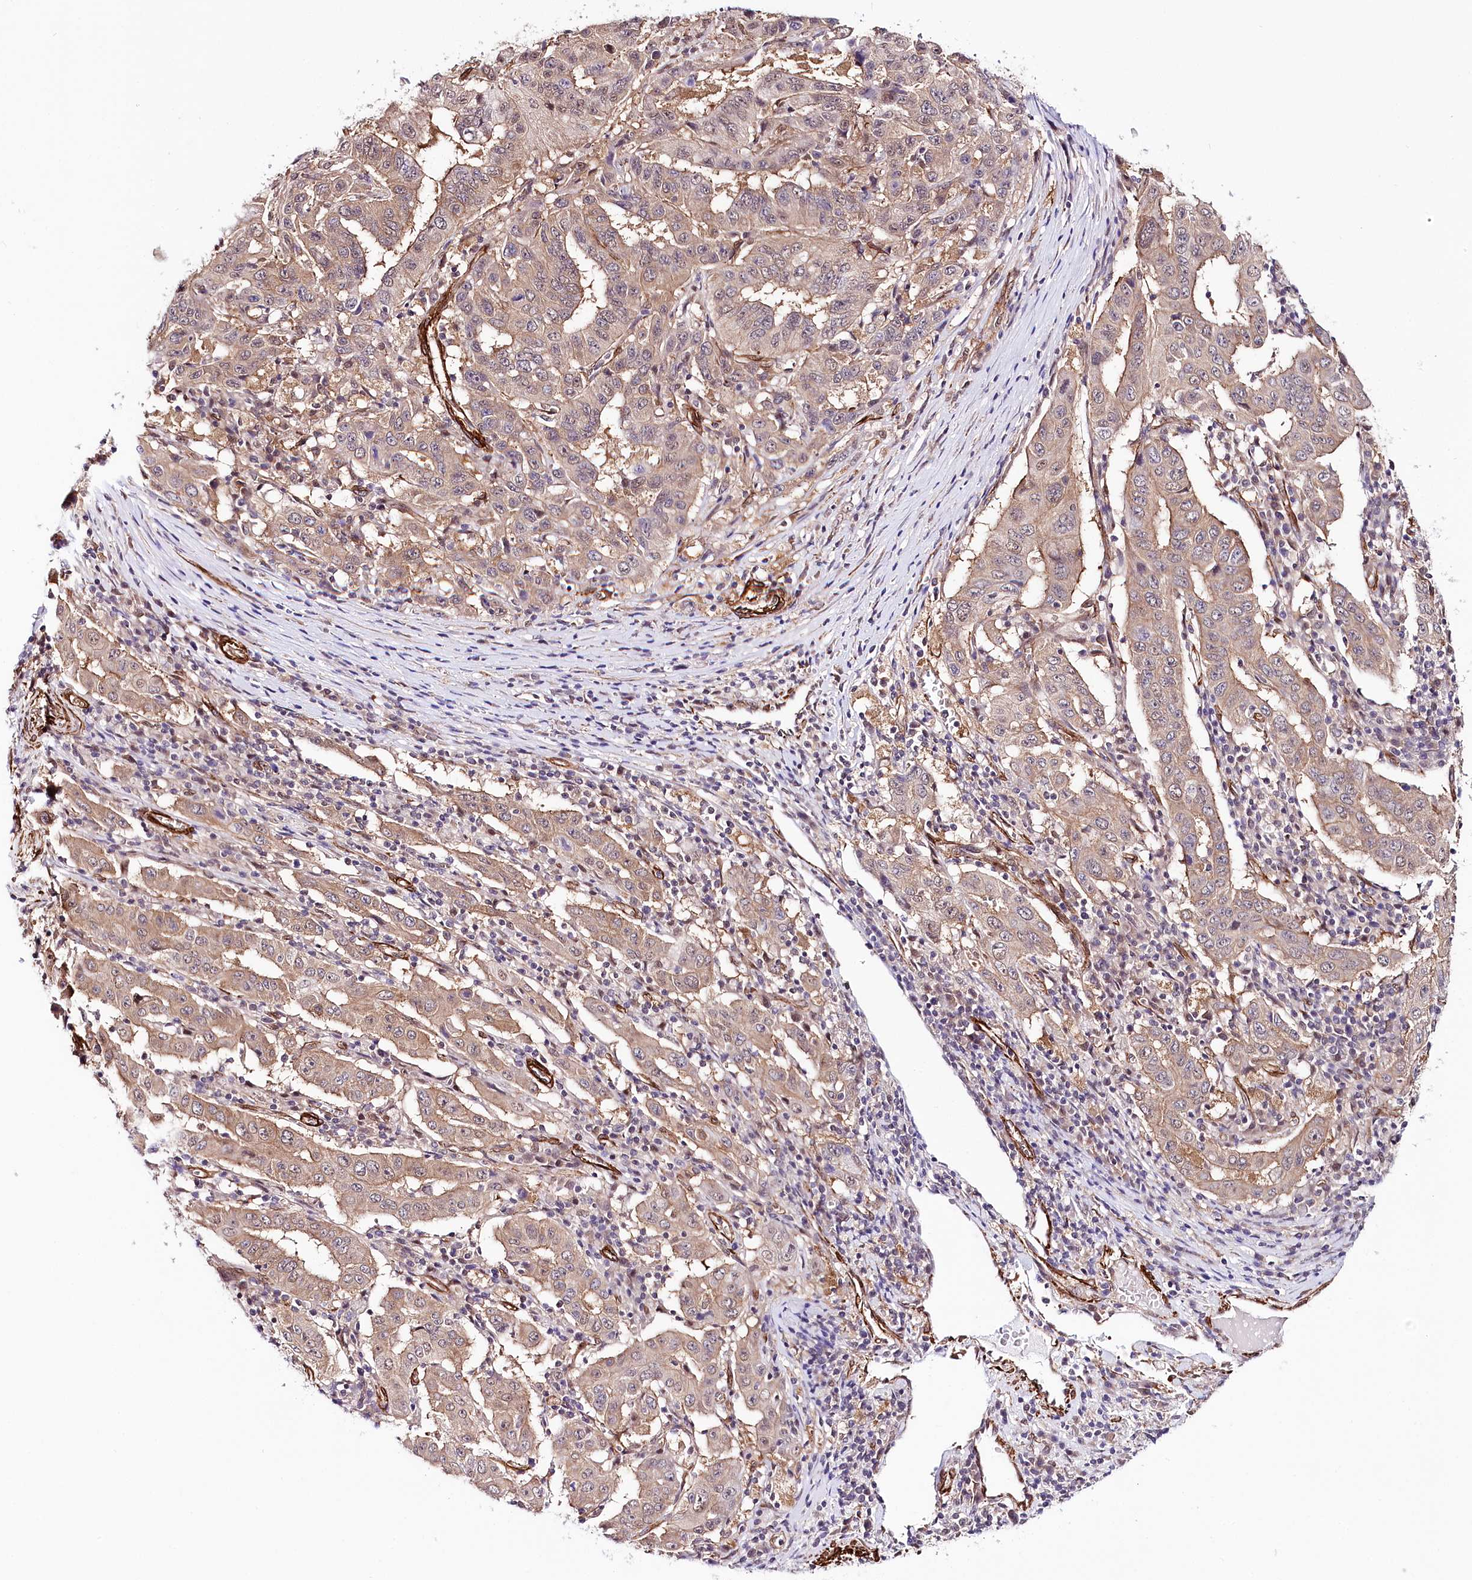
{"staining": {"intensity": "weak", "quantity": ">75%", "location": "cytoplasmic/membranous"}, "tissue": "pancreatic cancer", "cell_type": "Tumor cells", "image_type": "cancer", "snomed": [{"axis": "morphology", "description": "Adenocarcinoma, NOS"}, {"axis": "topography", "description": "Pancreas"}], "caption": "Pancreatic adenocarcinoma was stained to show a protein in brown. There is low levels of weak cytoplasmic/membranous expression in about >75% of tumor cells.", "gene": "PPP2R5B", "patient": {"sex": "male", "age": 63}}